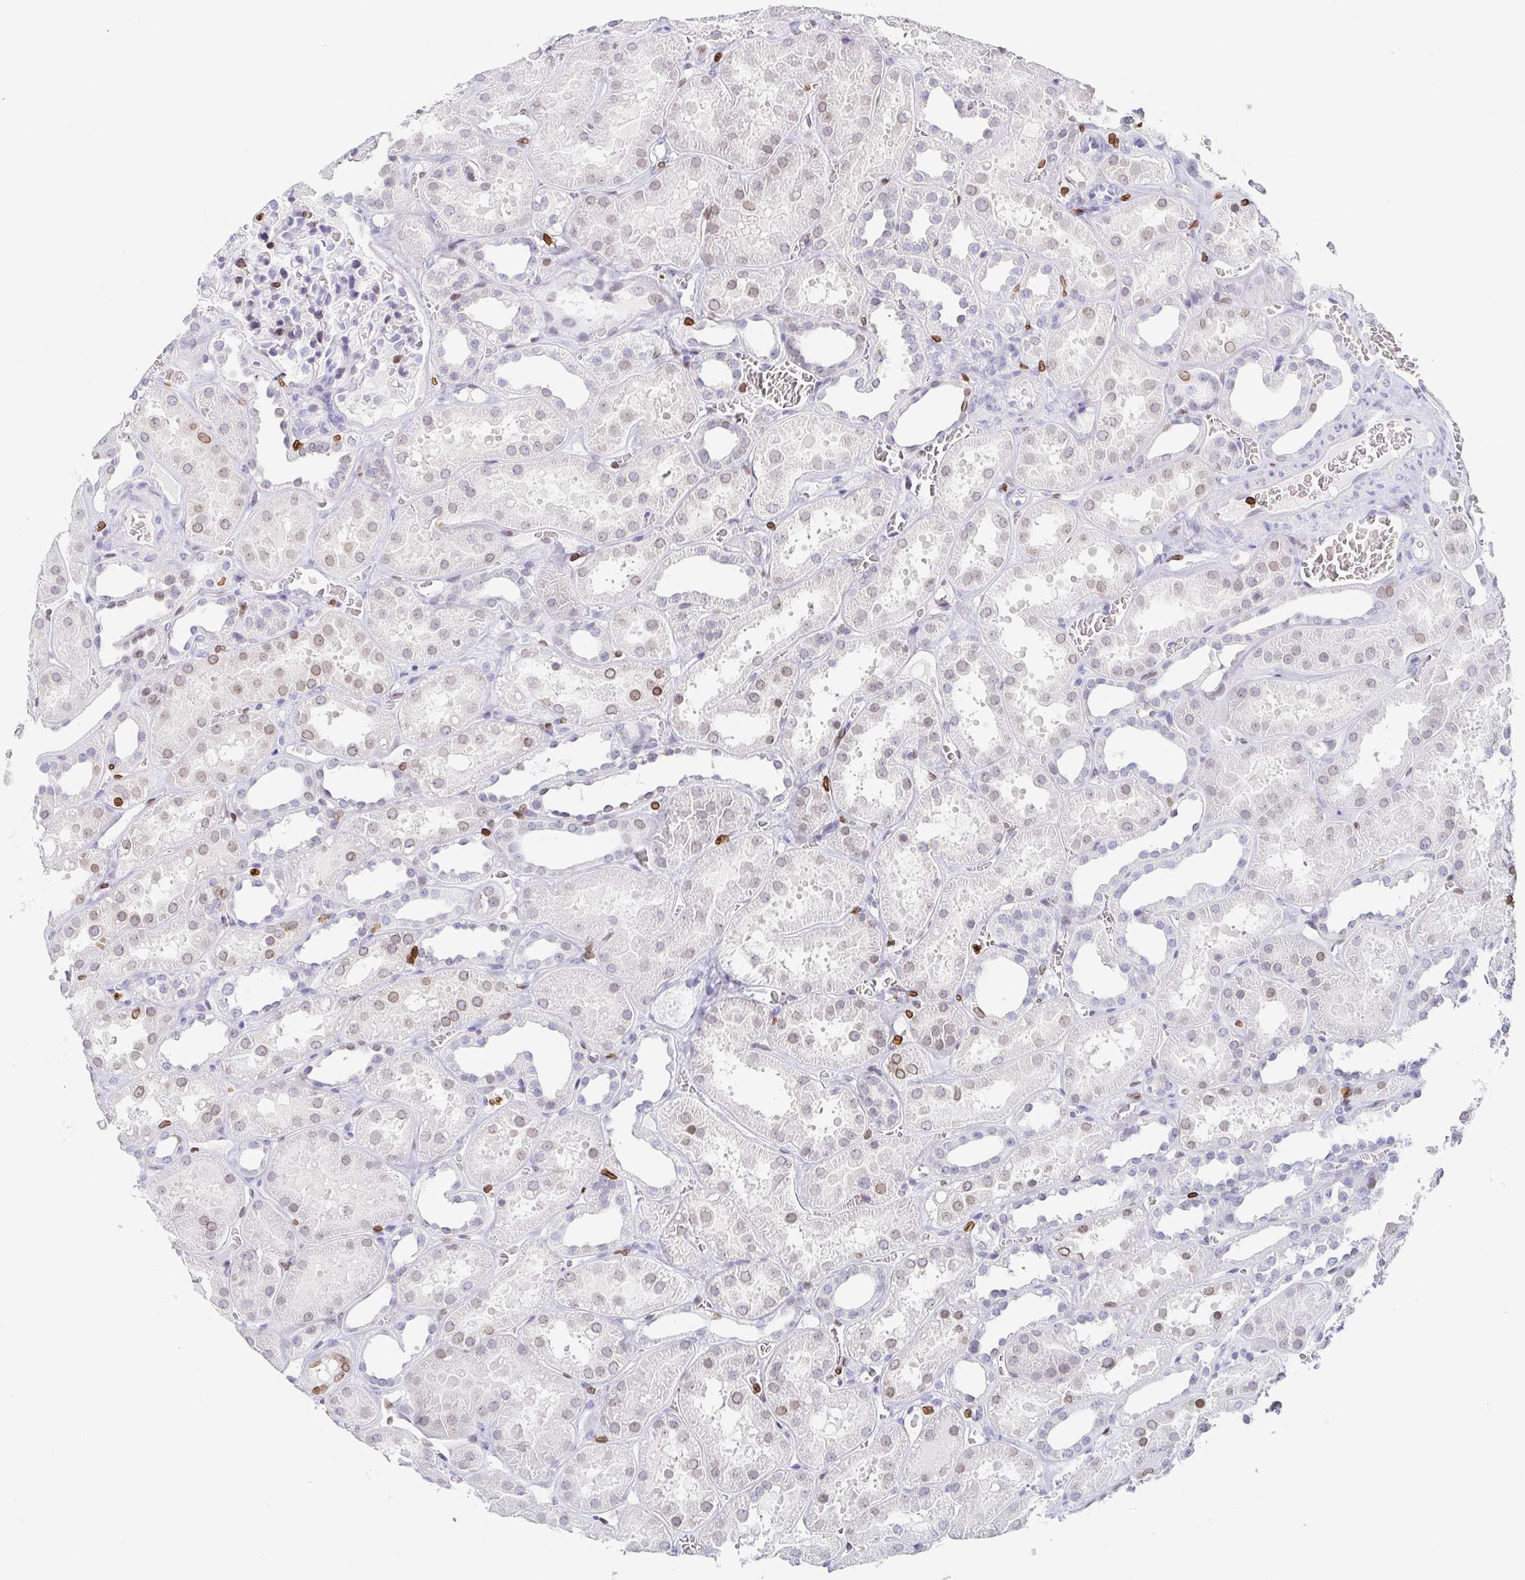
{"staining": {"intensity": "weak", "quantity": "<25%", "location": "cytoplasmic/membranous,nuclear"}, "tissue": "kidney", "cell_type": "Cells in glomeruli", "image_type": "normal", "snomed": [{"axis": "morphology", "description": "Normal tissue, NOS"}, {"axis": "topography", "description": "Kidney"}], "caption": "Benign kidney was stained to show a protein in brown. There is no significant staining in cells in glomeruli.", "gene": "BTBD7", "patient": {"sex": "female", "age": 41}}